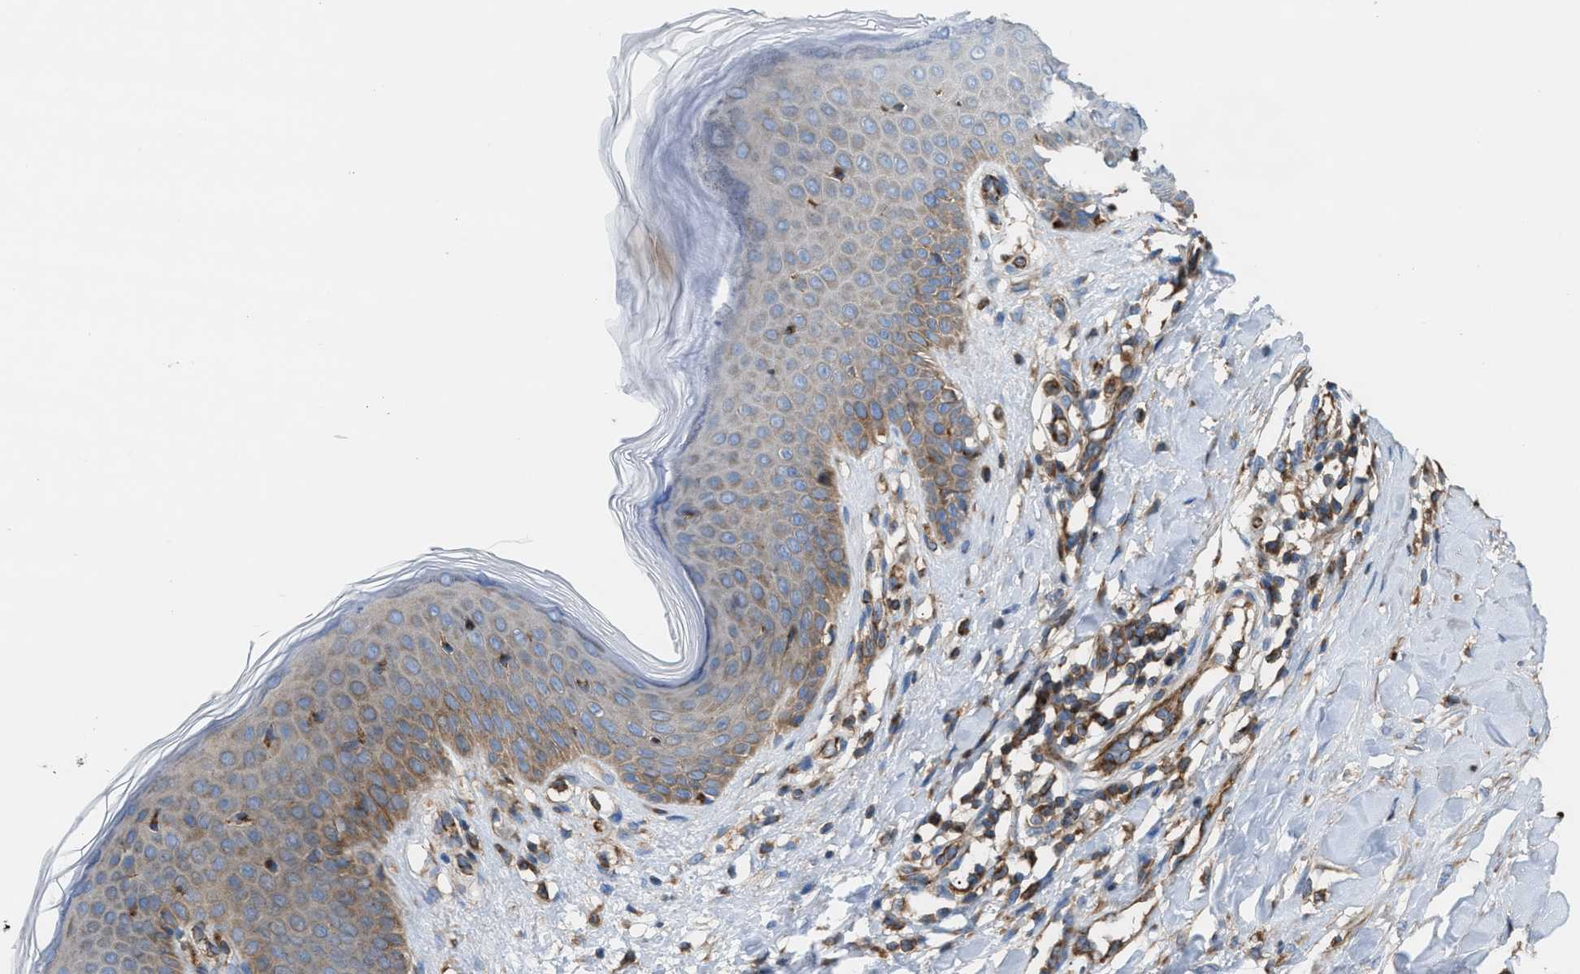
{"staining": {"intensity": "moderate", "quantity": ">75%", "location": "cytoplasmic/membranous"}, "tissue": "skin", "cell_type": "Fibroblasts", "image_type": "normal", "snomed": [{"axis": "morphology", "description": "Normal tissue, NOS"}, {"axis": "topography", "description": "Skin"}], "caption": "An immunohistochemistry (IHC) photomicrograph of normal tissue is shown. Protein staining in brown shows moderate cytoplasmic/membranous positivity in skin within fibroblasts.", "gene": "TBC1D15", "patient": {"sex": "male", "age": 41}}